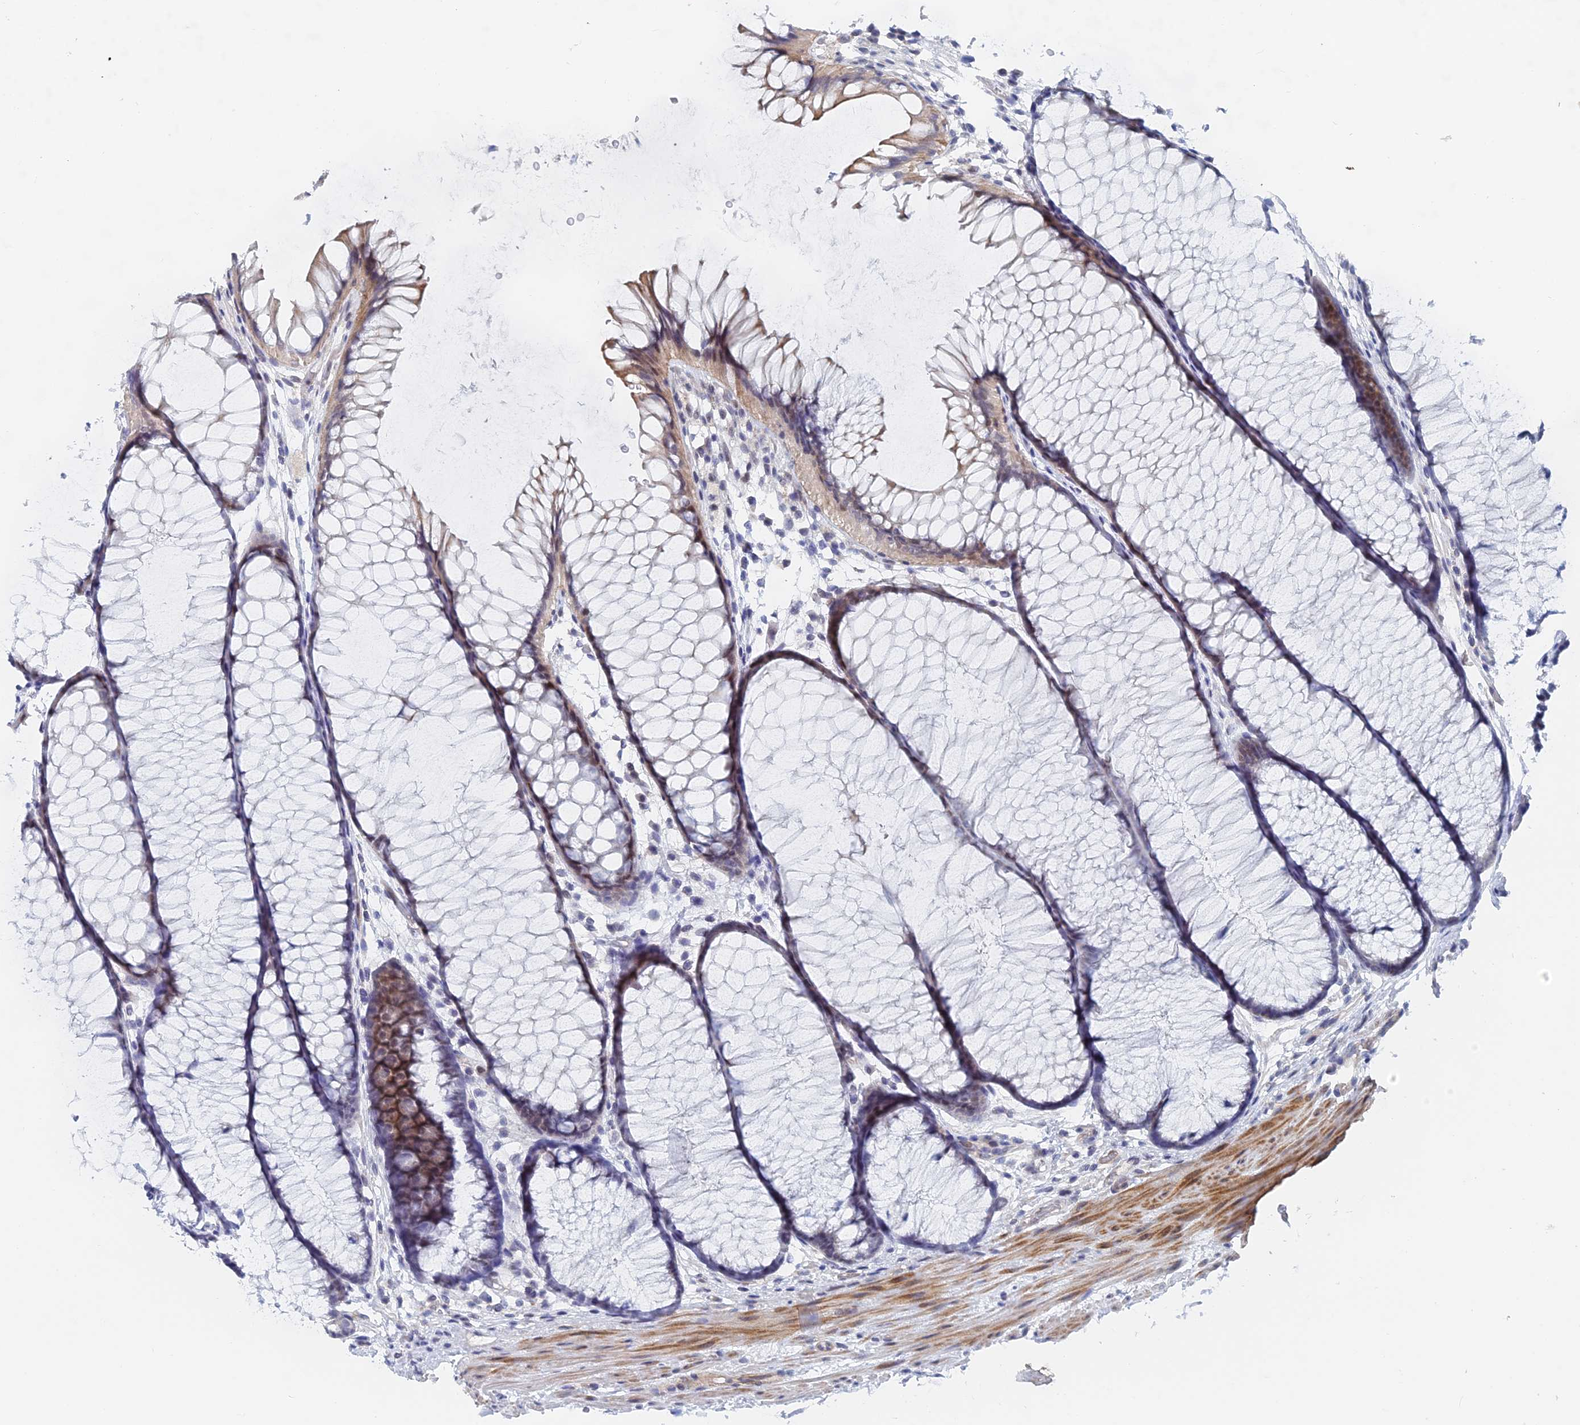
{"staining": {"intensity": "negative", "quantity": "none", "location": "none"}, "tissue": "colon", "cell_type": "Endothelial cells", "image_type": "normal", "snomed": [{"axis": "morphology", "description": "Normal tissue, NOS"}, {"axis": "topography", "description": "Colon"}], "caption": "Human colon stained for a protein using IHC shows no staining in endothelial cells.", "gene": "GMNC", "patient": {"sex": "female", "age": 82}}